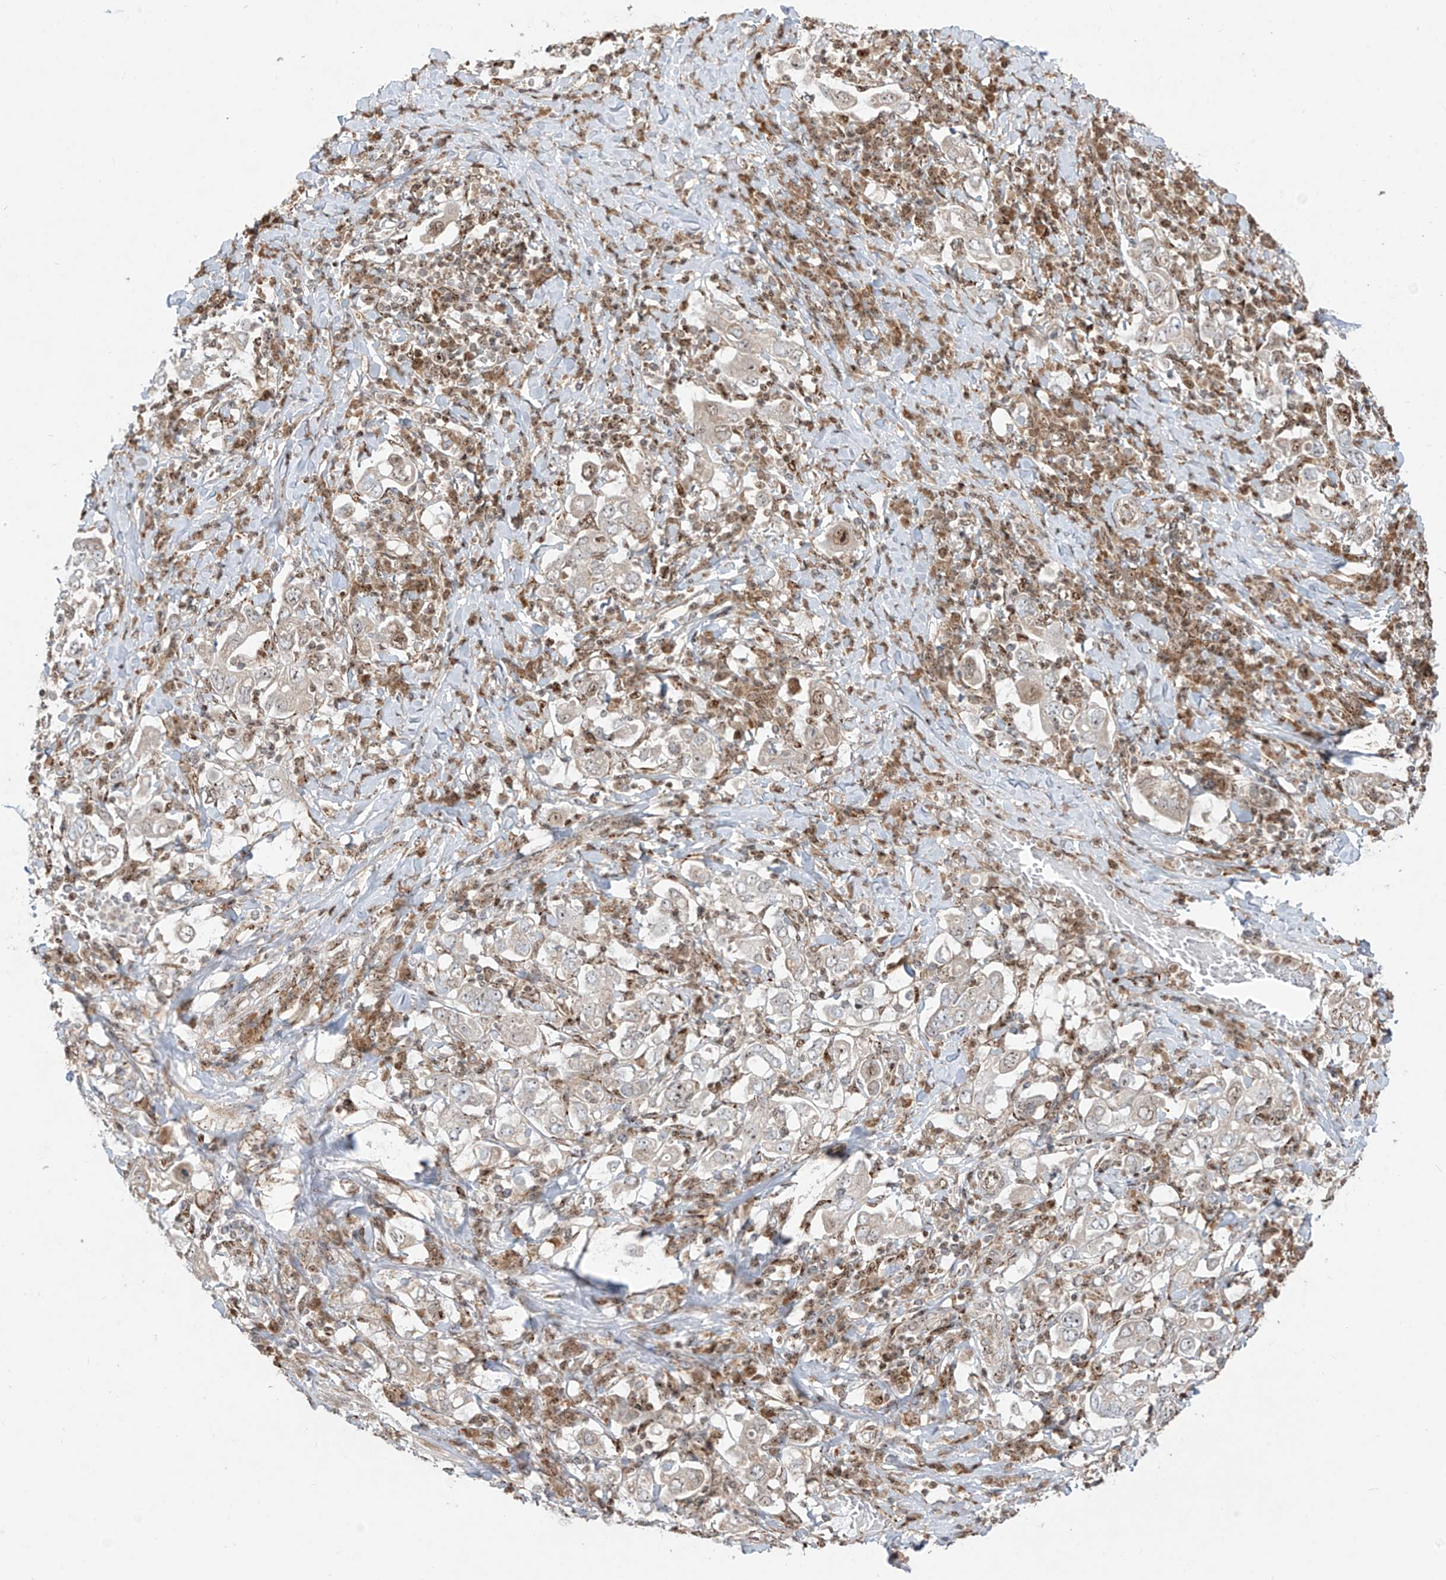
{"staining": {"intensity": "moderate", "quantity": "<25%", "location": "nuclear"}, "tissue": "stomach cancer", "cell_type": "Tumor cells", "image_type": "cancer", "snomed": [{"axis": "morphology", "description": "Adenocarcinoma, NOS"}, {"axis": "topography", "description": "Stomach, upper"}], "caption": "Protein staining demonstrates moderate nuclear staining in about <25% of tumor cells in stomach cancer.", "gene": "ZBTB8A", "patient": {"sex": "male", "age": 62}}